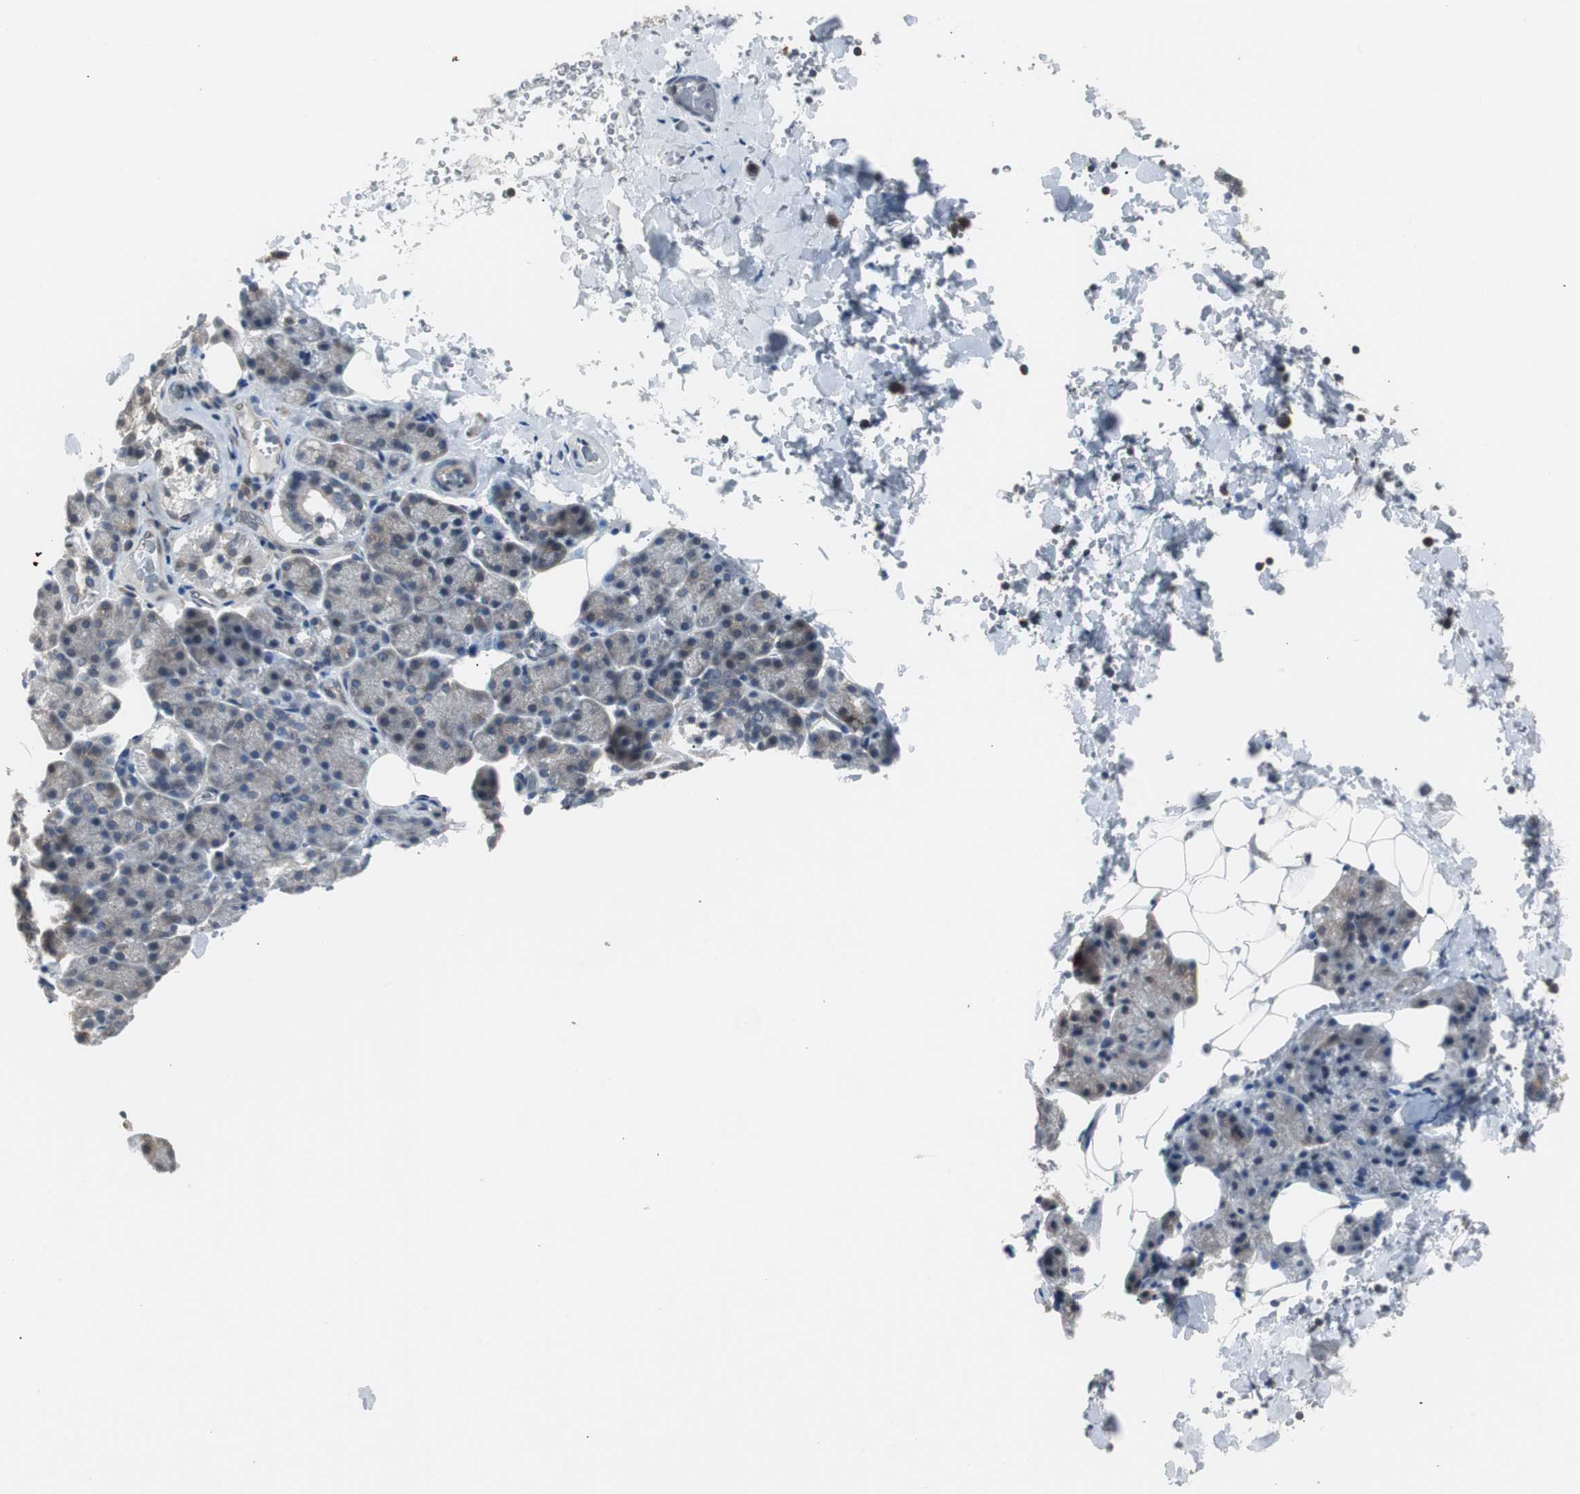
{"staining": {"intensity": "weak", "quantity": ">75%", "location": "cytoplasmic/membranous"}, "tissue": "salivary gland", "cell_type": "Glandular cells", "image_type": "normal", "snomed": [{"axis": "morphology", "description": "Normal tissue, NOS"}, {"axis": "topography", "description": "Lymph node"}, {"axis": "topography", "description": "Salivary gland"}], "caption": "DAB (3,3'-diaminobenzidine) immunohistochemical staining of normal human salivary gland shows weak cytoplasmic/membranous protein positivity in approximately >75% of glandular cells.", "gene": "ZMPSTE24", "patient": {"sex": "male", "age": 8}}